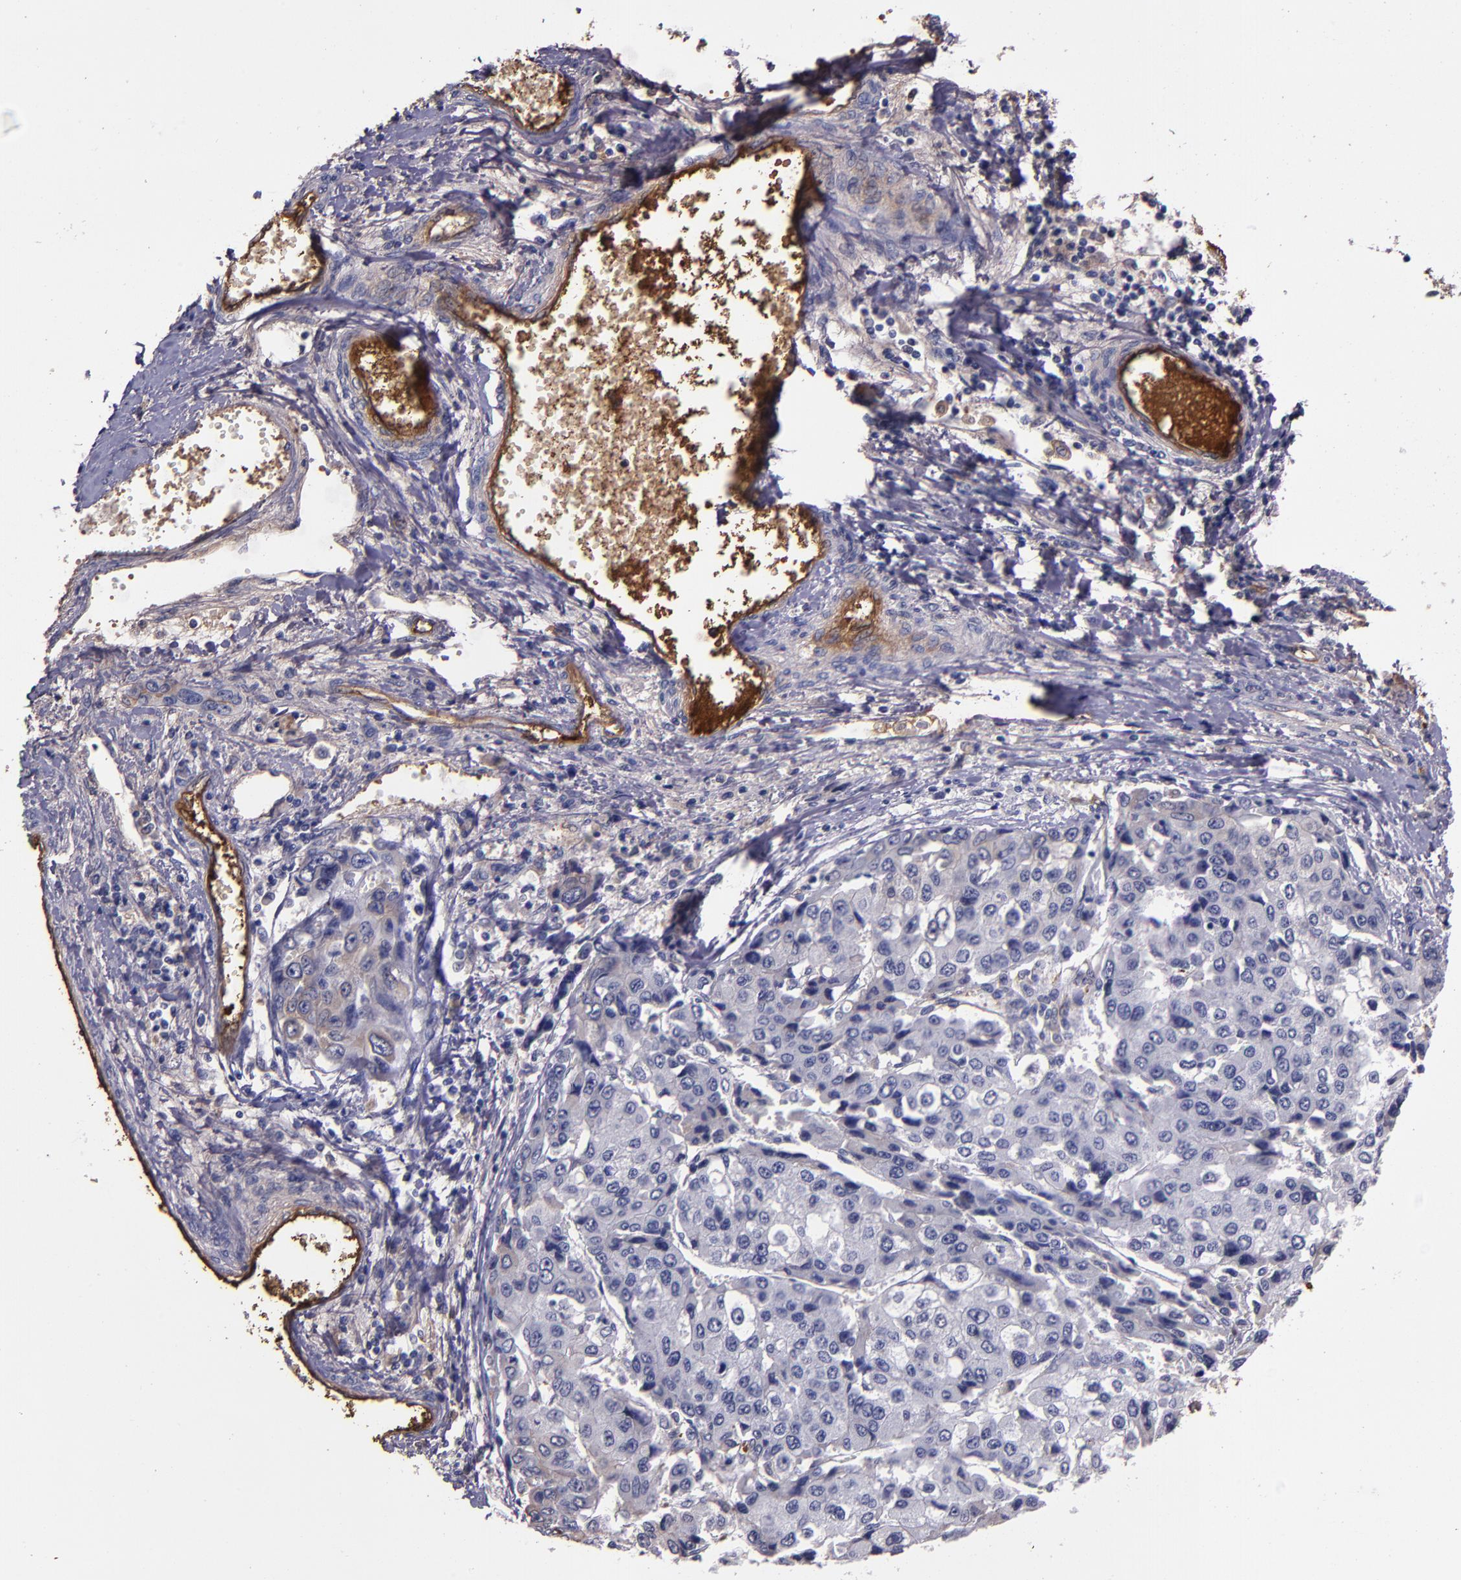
{"staining": {"intensity": "weak", "quantity": "<25%", "location": "cytoplasmic/membranous"}, "tissue": "liver cancer", "cell_type": "Tumor cells", "image_type": "cancer", "snomed": [{"axis": "morphology", "description": "Carcinoma, Hepatocellular, NOS"}, {"axis": "topography", "description": "Liver"}], "caption": "Immunohistochemistry (IHC) histopathology image of neoplastic tissue: liver cancer stained with DAB (3,3'-diaminobenzidine) displays no significant protein positivity in tumor cells.", "gene": "A2M", "patient": {"sex": "female", "age": 66}}